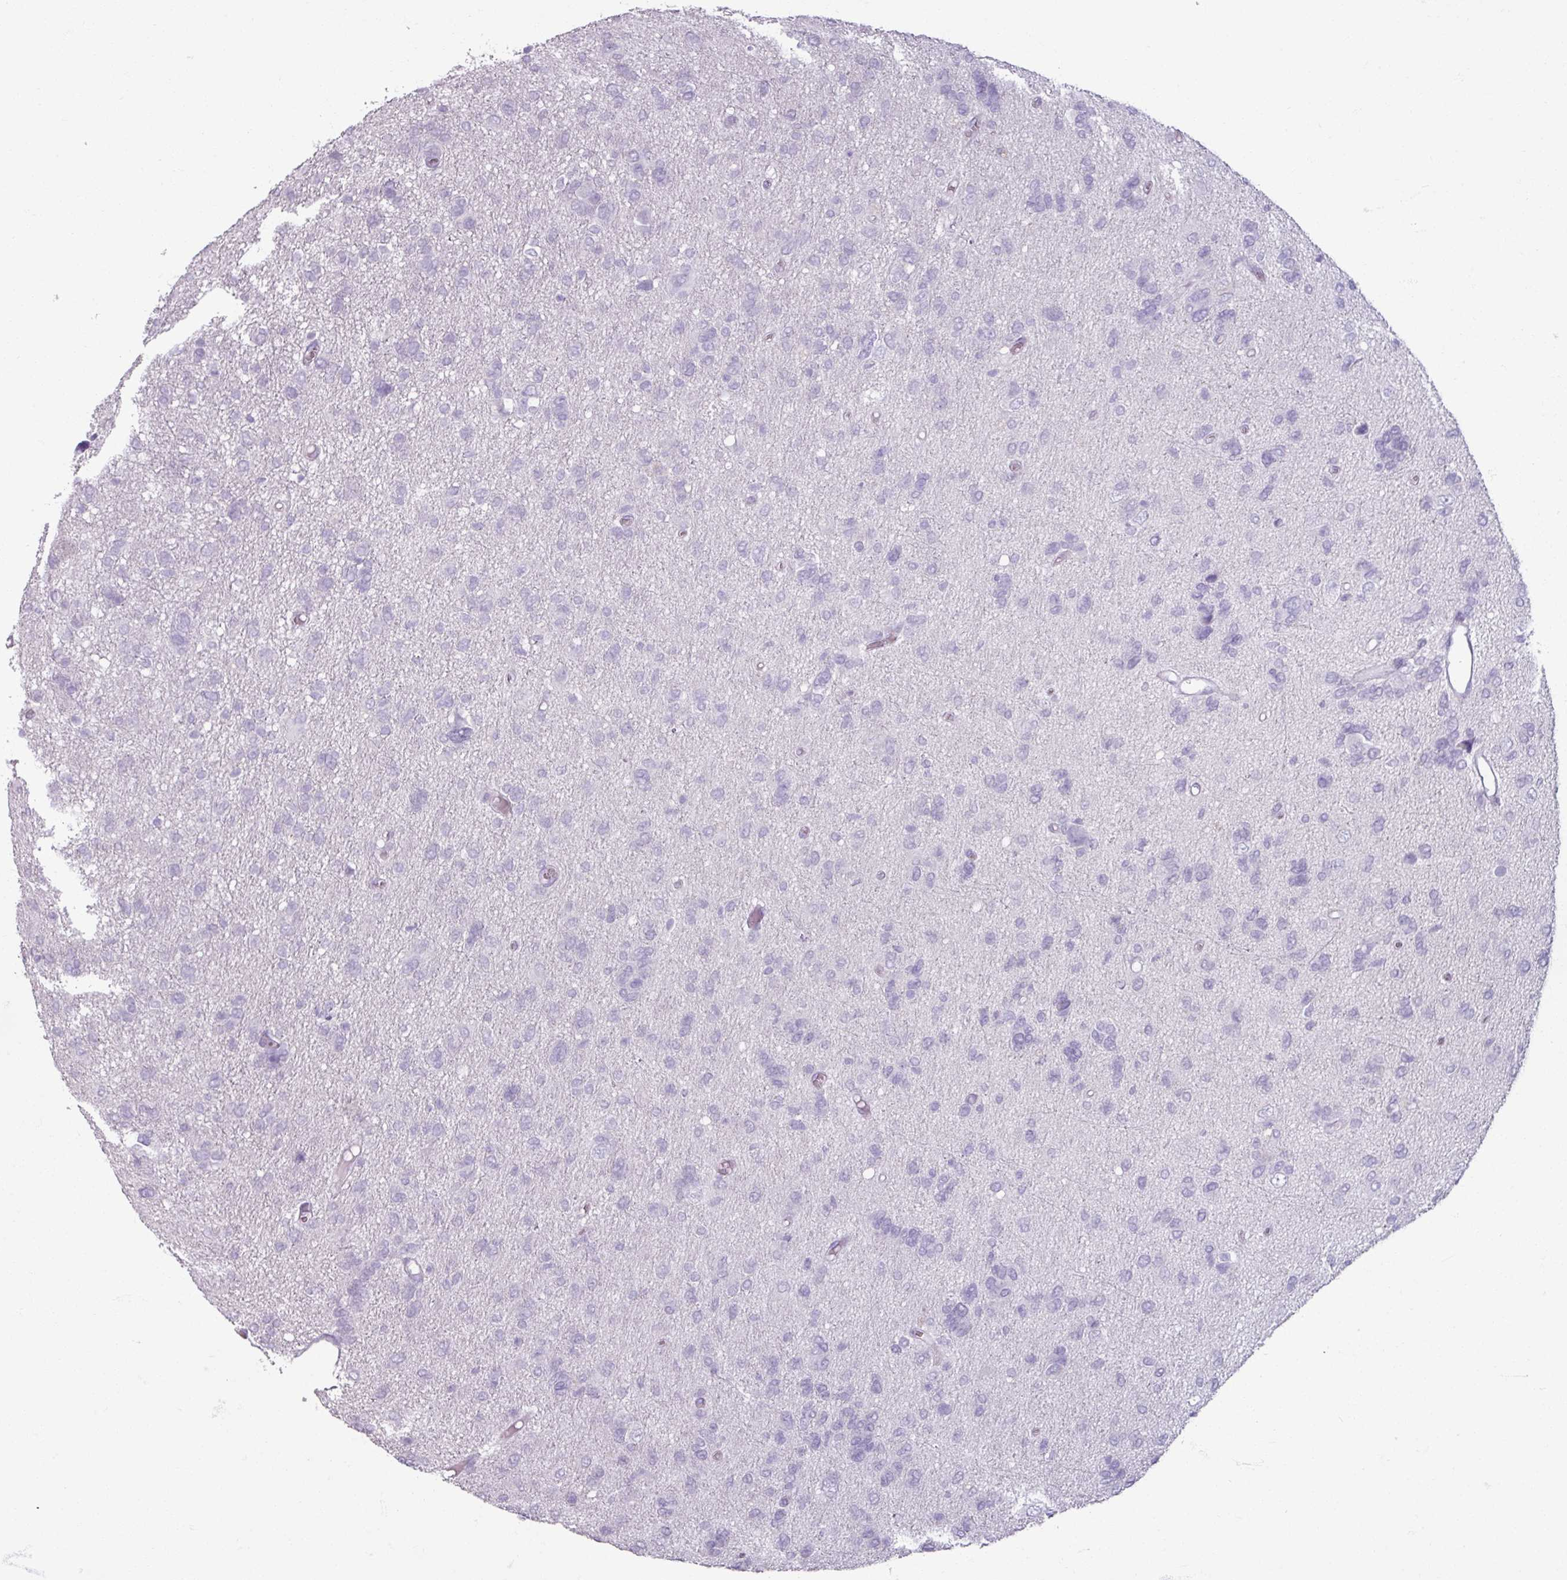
{"staining": {"intensity": "negative", "quantity": "none", "location": "none"}, "tissue": "glioma", "cell_type": "Tumor cells", "image_type": "cancer", "snomed": [{"axis": "morphology", "description": "Glioma, malignant, High grade"}, {"axis": "topography", "description": "Brain"}], "caption": "This photomicrograph is of malignant glioma (high-grade) stained with immunohistochemistry to label a protein in brown with the nuclei are counter-stained blue. There is no staining in tumor cells.", "gene": "ARG1", "patient": {"sex": "female", "age": 59}}